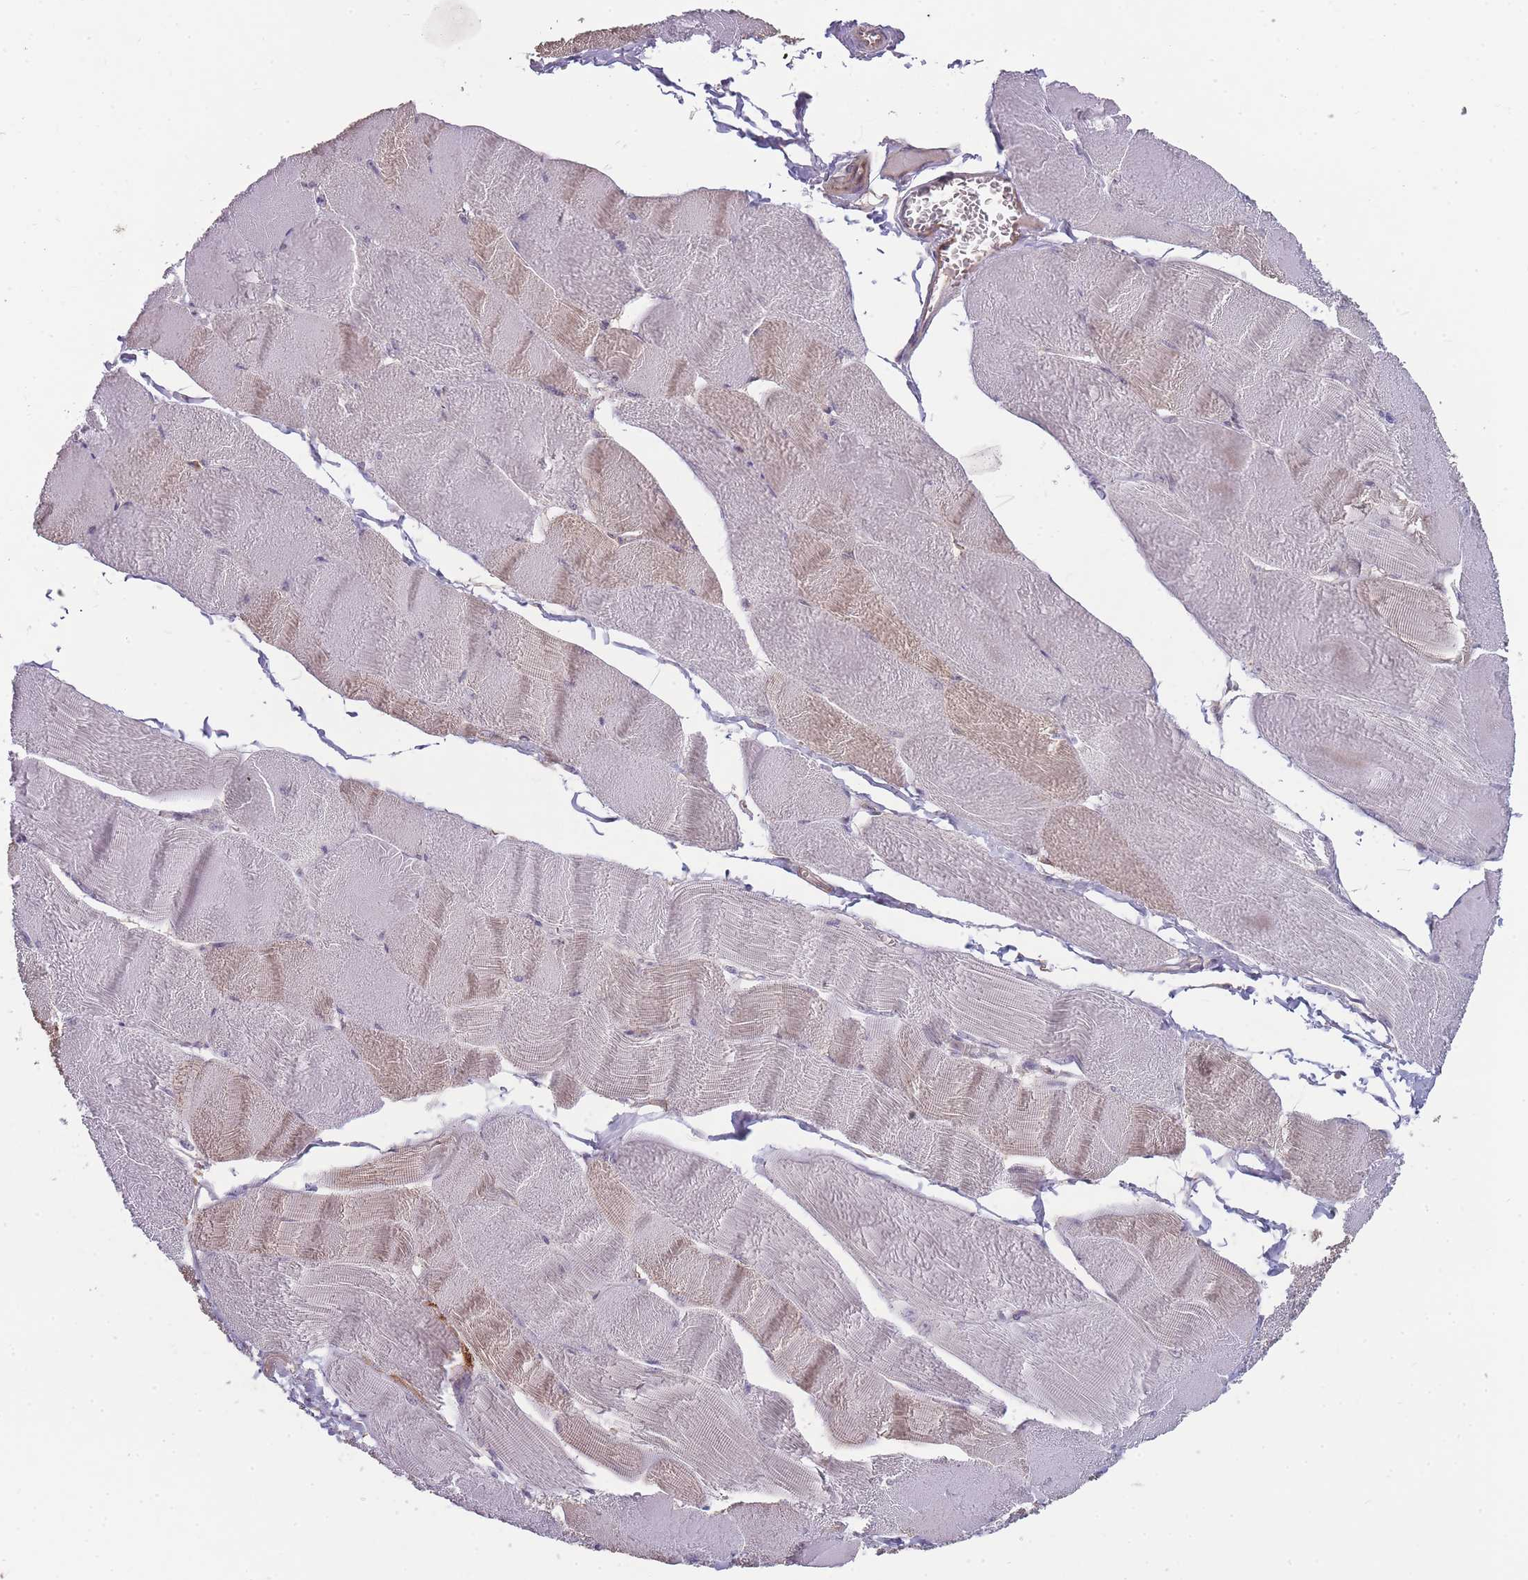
{"staining": {"intensity": "weak", "quantity": "<25%", "location": "cytoplasmic/membranous"}, "tissue": "skeletal muscle", "cell_type": "Myocytes", "image_type": "normal", "snomed": [{"axis": "morphology", "description": "Normal tissue, NOS"}, {"axis": "morphology", "description": "Basal cell carcinoma"}, {"axis": "topography", "description": "Skeletal muscle"}], "caption": "IHC photomicrograph of unremarkable skeletal muscle: skeletal muscle stained with DAB (3,3'-diaminobenzidine) reveals no significant protein positivity in myocytes.", "gene": "SLC35B4", "patient": {"sex": "female", "age": 64}}